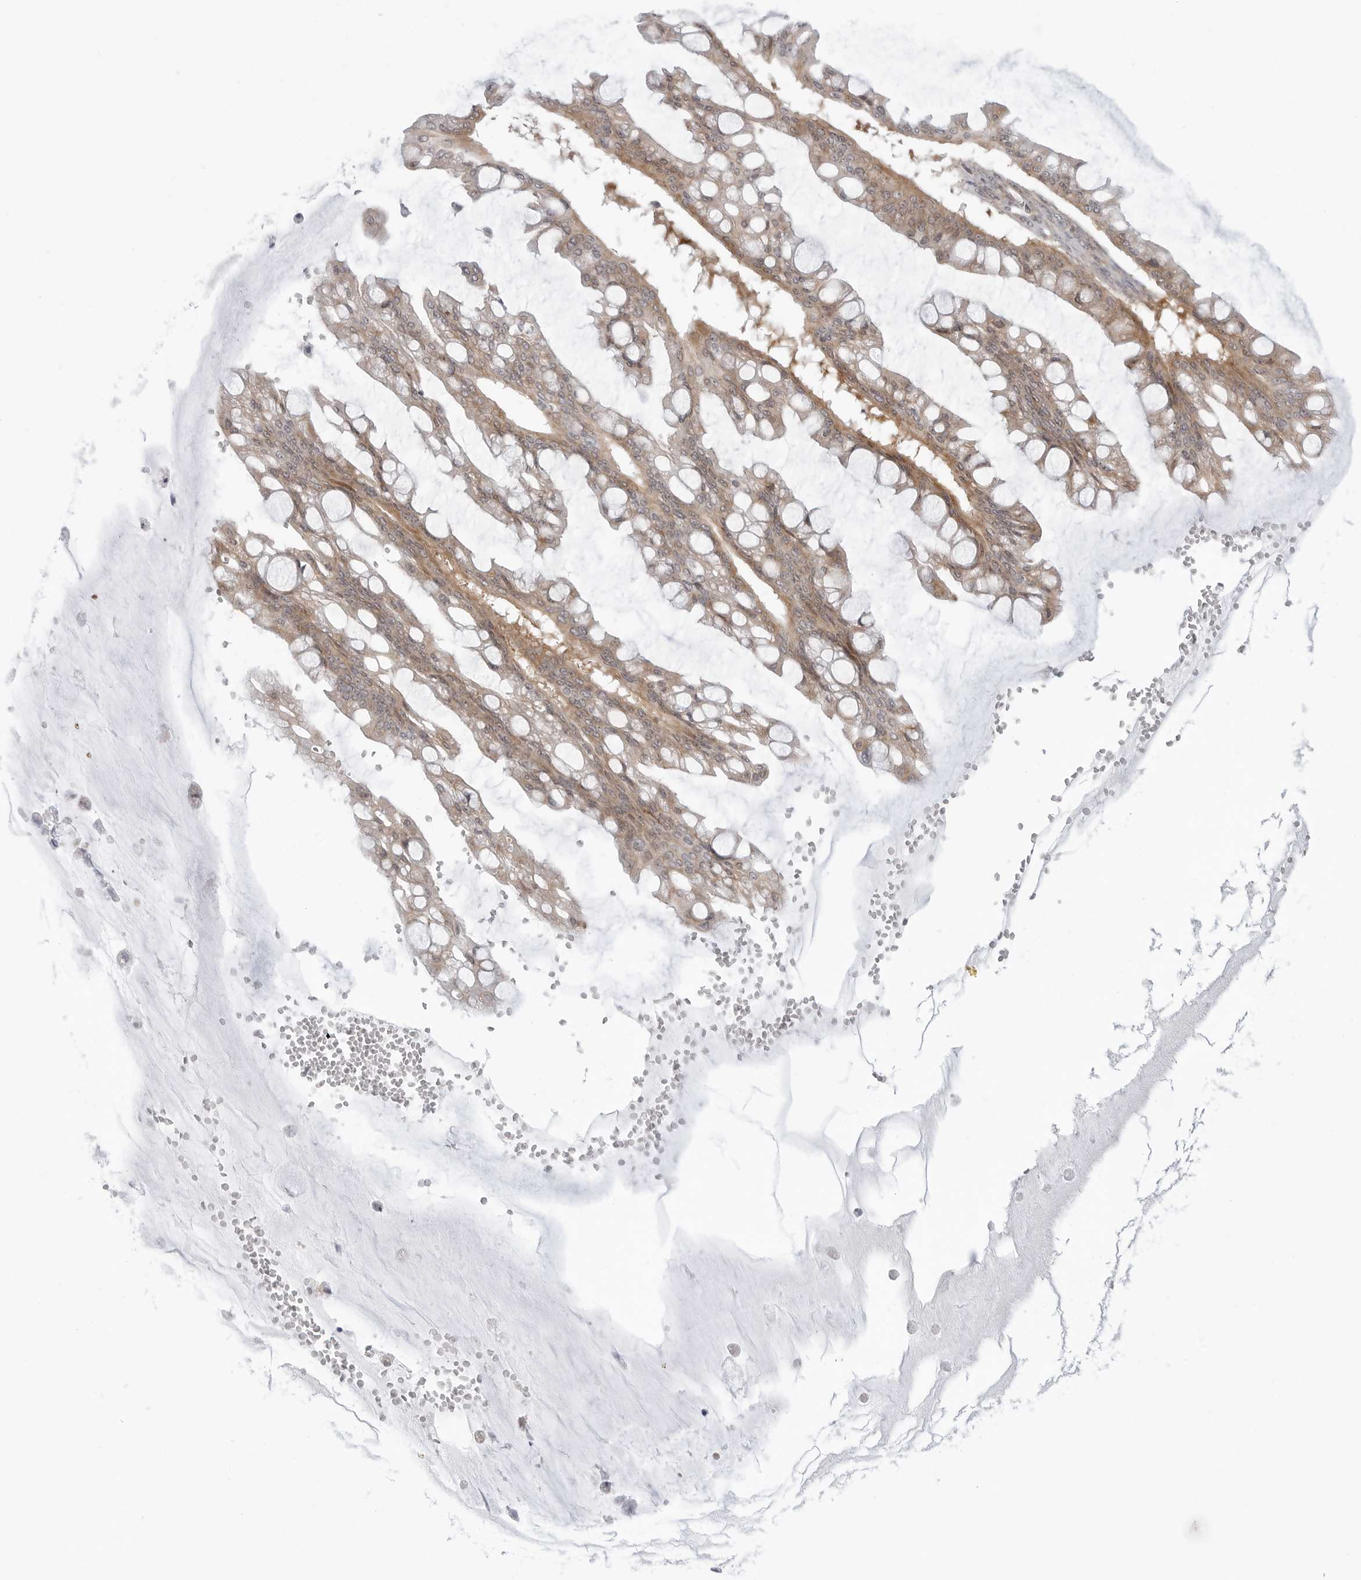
{"staining": {"intensity": "moderate", "quantity": ">75%", "location": "cytoplasmic/membranous"}, "tissue": "ovarian cancer", "cell_type": "Tumor cells", "image_type": "cancer", "snomed": [{"axis": "morphology", "description": "Cystadenocarcinoma, mucinous, NOS"}, {"axis": "topography", "description": "Ovary"}], "caption": "Protein expression analysis of mucinous cystadenocarcinoma (ovarian) exhibits moderate cytoplasmic/membranous positivity in about >75% of tumor cells.", "gene": "STXBP3", "patient": {"sex": "female", "age": 73}}